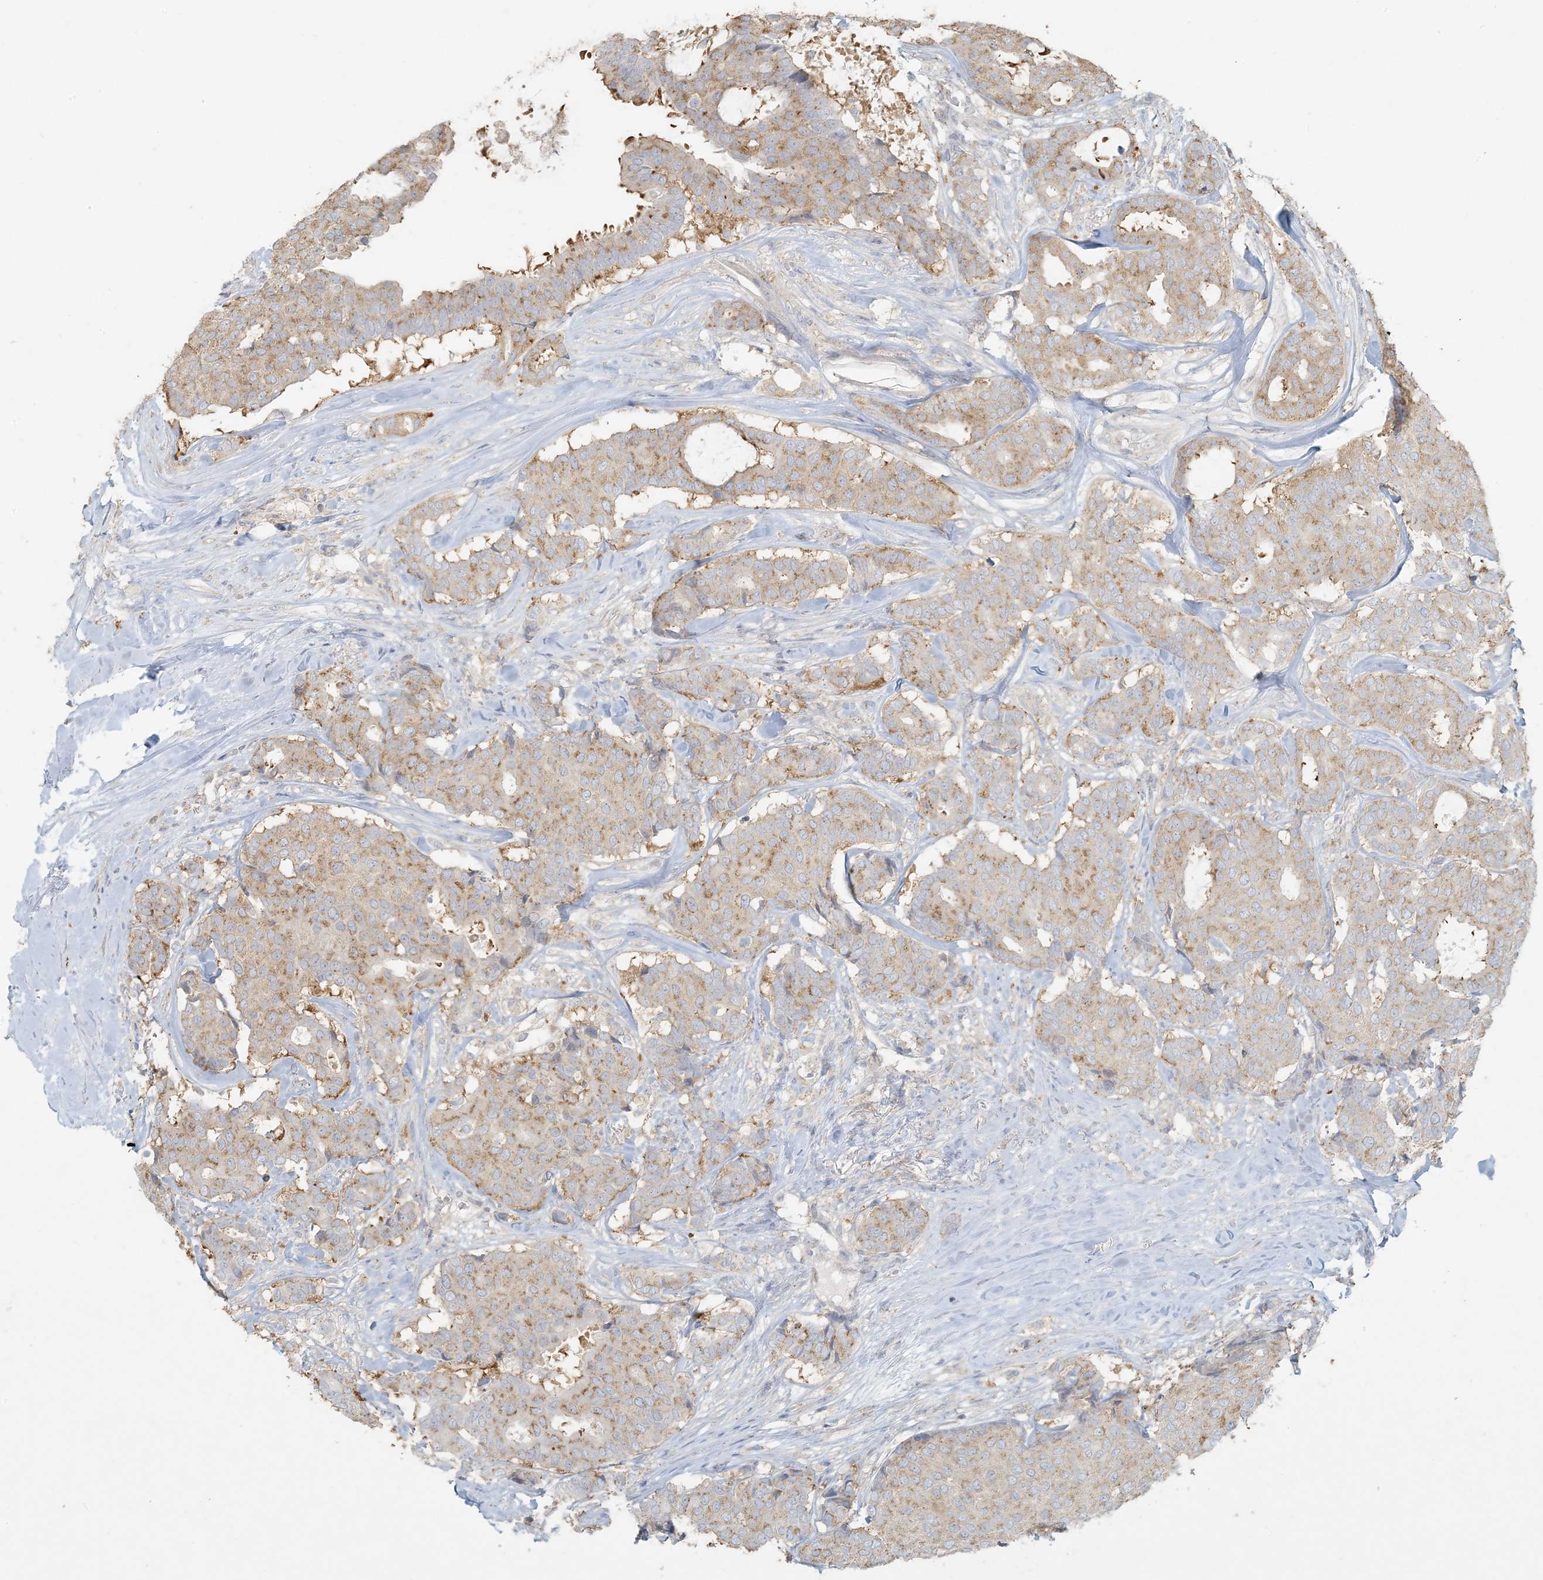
{"staining": {"intensity": "weak", "quantity": ">75%", "location": "cytoplasmic/membranous"}, "tissue": "breast cancer", "cell_type": "Tumor cells", "image_type": "cancer", "snomed": [{"axis": "morphology", "description": "Duct carcinoma"}, {"axis": "topography", "description": "Breast"}], "caption": "Immunohistochemistry image of intraductal carcinoma (breast) stained for a protein (brown), which shows low levels of weak cytoplasmic/membranous positivity in approximately >75% of tumor cells.", "gene": "HACL1", "patient": {"sex": "female", "age": 75}}